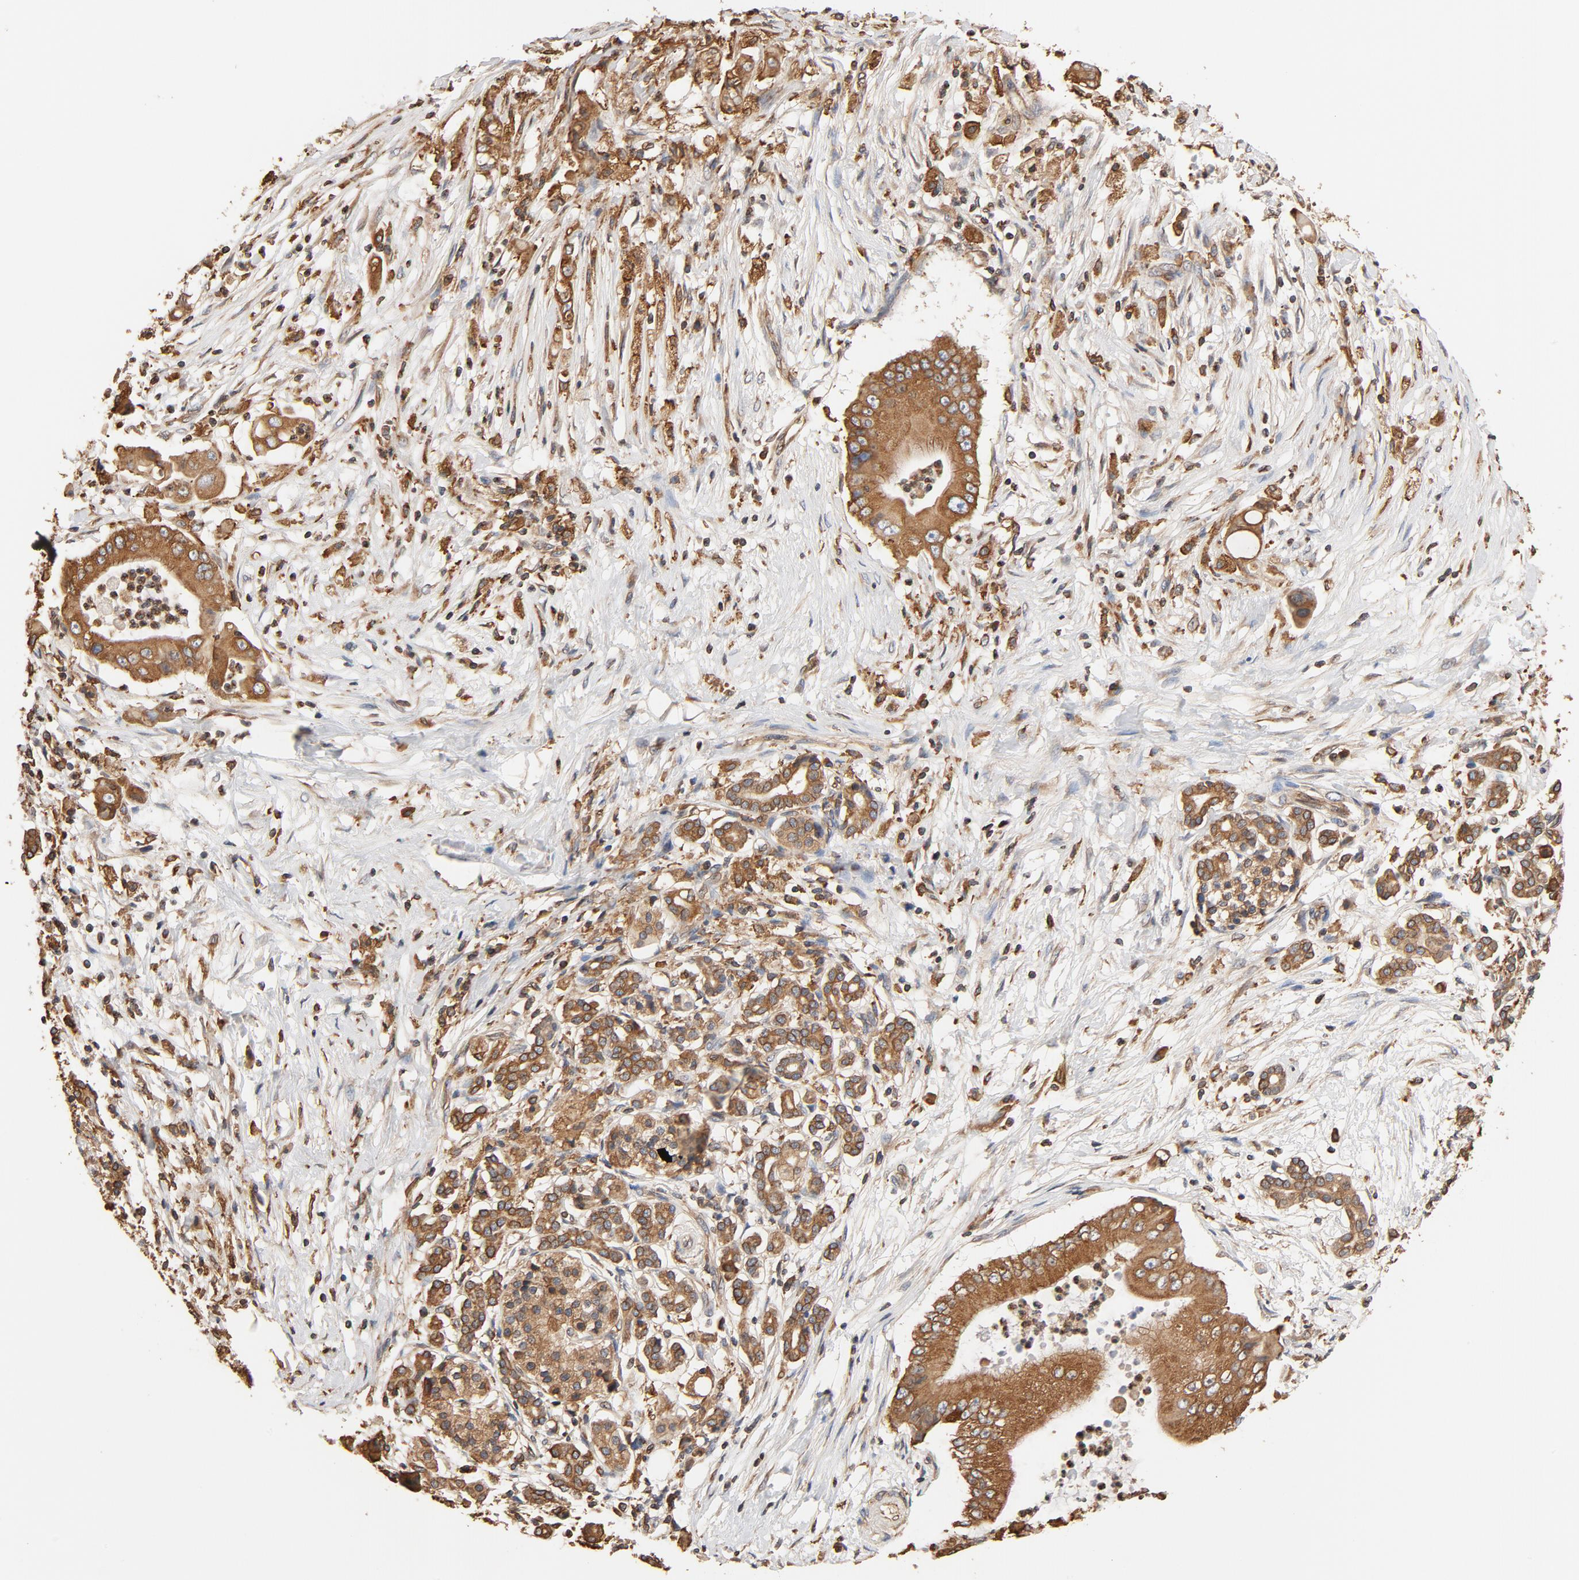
{"staining": {"intensity": "moderate", "quantity": ">75%", "location": "cytoplasmic/membranous"}, "tissue": "pancreatic cancer", "cell_type": "Tumor cells", "image_type": "cancer", "snomed": [{"axis": "morphology", "description": "Adenocarcinoma, NOS"}, {"axis": "topography", "description": "Pancreas"}], "caption": "Tumor cells exhibit medium levels of moderate cytoplasmic/membranous expression in about >75% of cells in human pancreatic adenocarcinoma. The protein is stained brown, and the nuclei are stained in blue (DAB (3,3'-diaminobenzidine) IHC with brightfield microscopy, high magnification).", "gene": "BCAP31", "patient": {"sex": "male", "age": 62}}